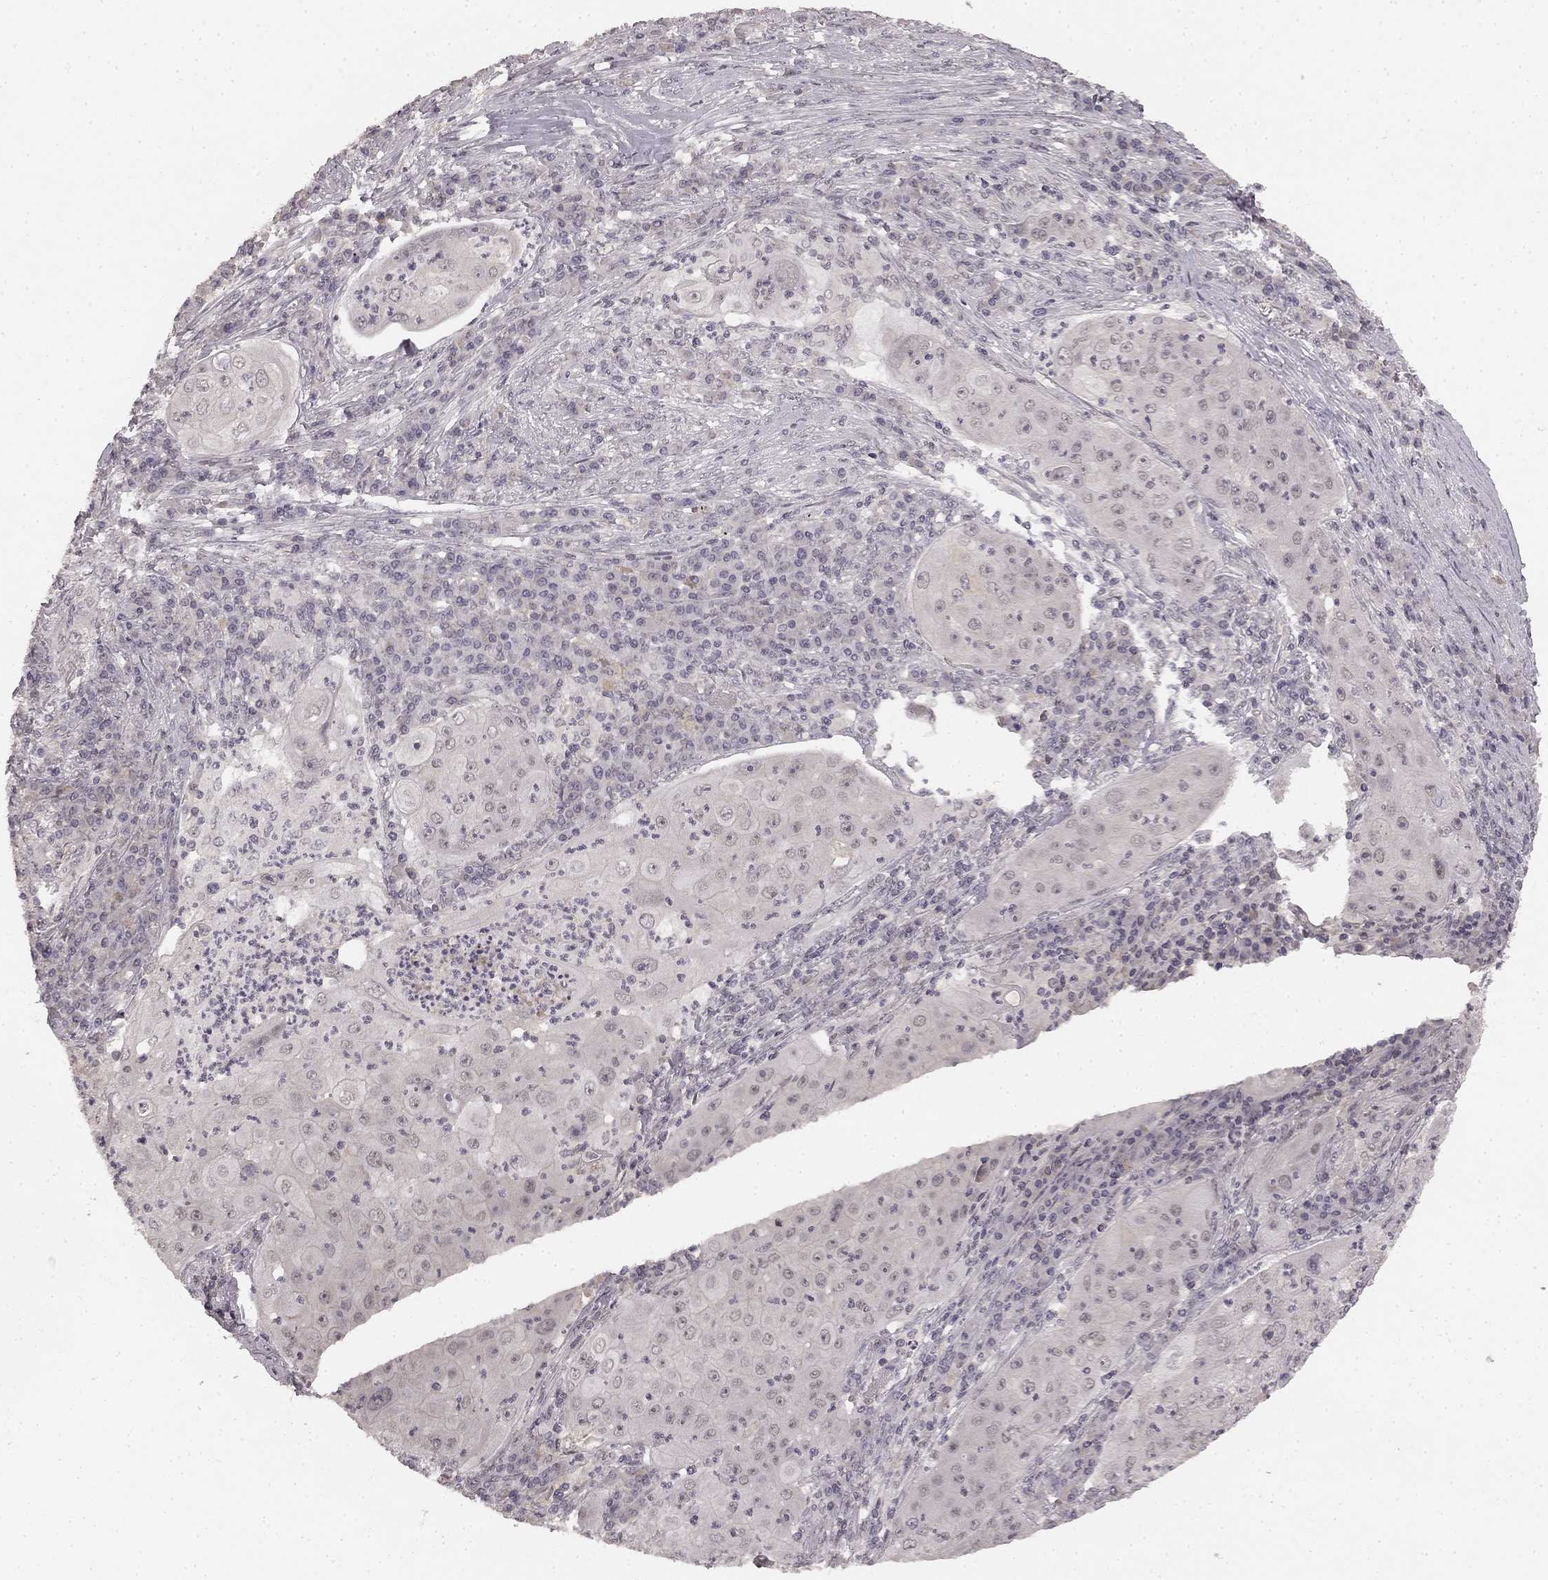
{"staining": {"intensity": "negative", "quantity": "none", "location": "none"}, "tissue": "lung cancer", "cell_type": "Tumor cells", "image_type": "cancer", "snomed": [{"axis": "morphology", "description": "Squamous cell carcinoma, NOS"}, {"axis": "topography", "description": "Lung"}], "caption": "Immunohistochemistry (IHC) image of human lung cancer (squamous cell carcinoma) stained for a protein (brown), which demonstrates no positivity in tumor cells.", "gene": "HCN4", "patient": {"sex": "female", "age": 59}}